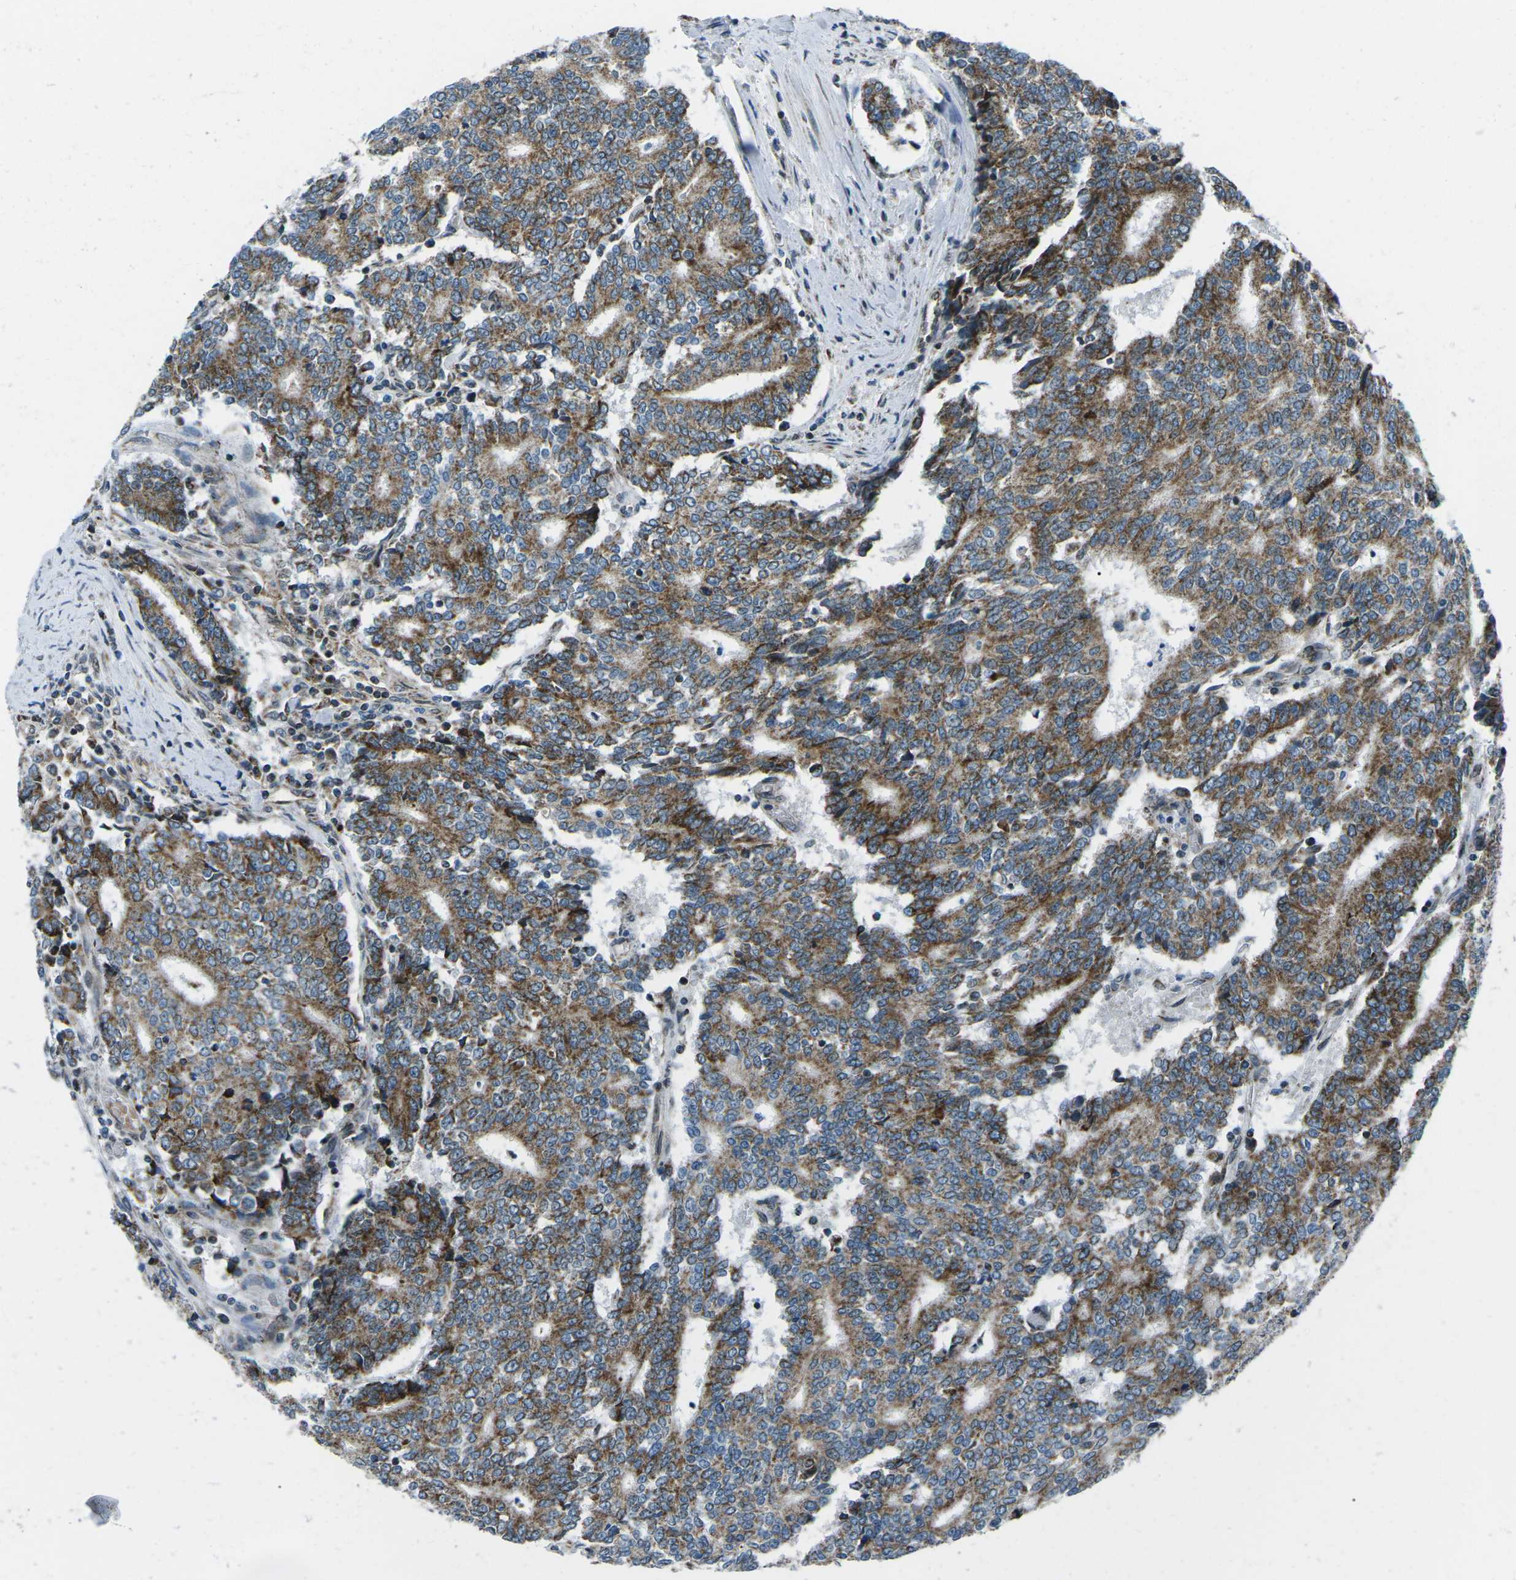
{"staining": {"intensity": "strong", "quantity": ">75%", "location": "cytoplasmic/membranous"}, "tissue": "prostate cancer", "cell_type": "Tumor cells", "image_type": "cancer", "snomed": [{"axis": "morphology", "description": "Normal tissue, NOS"}, {"axis": "morphology", "description": "Adenocarcinoma, High grade"}, {"axis": "topography", "description": "Prostate"}, {"axis": "topography", "description": "Seminal veicle"}], "caption": "There is high levels of strong cytoplasmic/membranous positivity in tumor cells of prostate cancer (high-grade adenocarcinoma), as demonstrated by immunohistochemical staining (brown color).", "gene": "RFESD", "patient": {"sex": "male", "age": 55}}